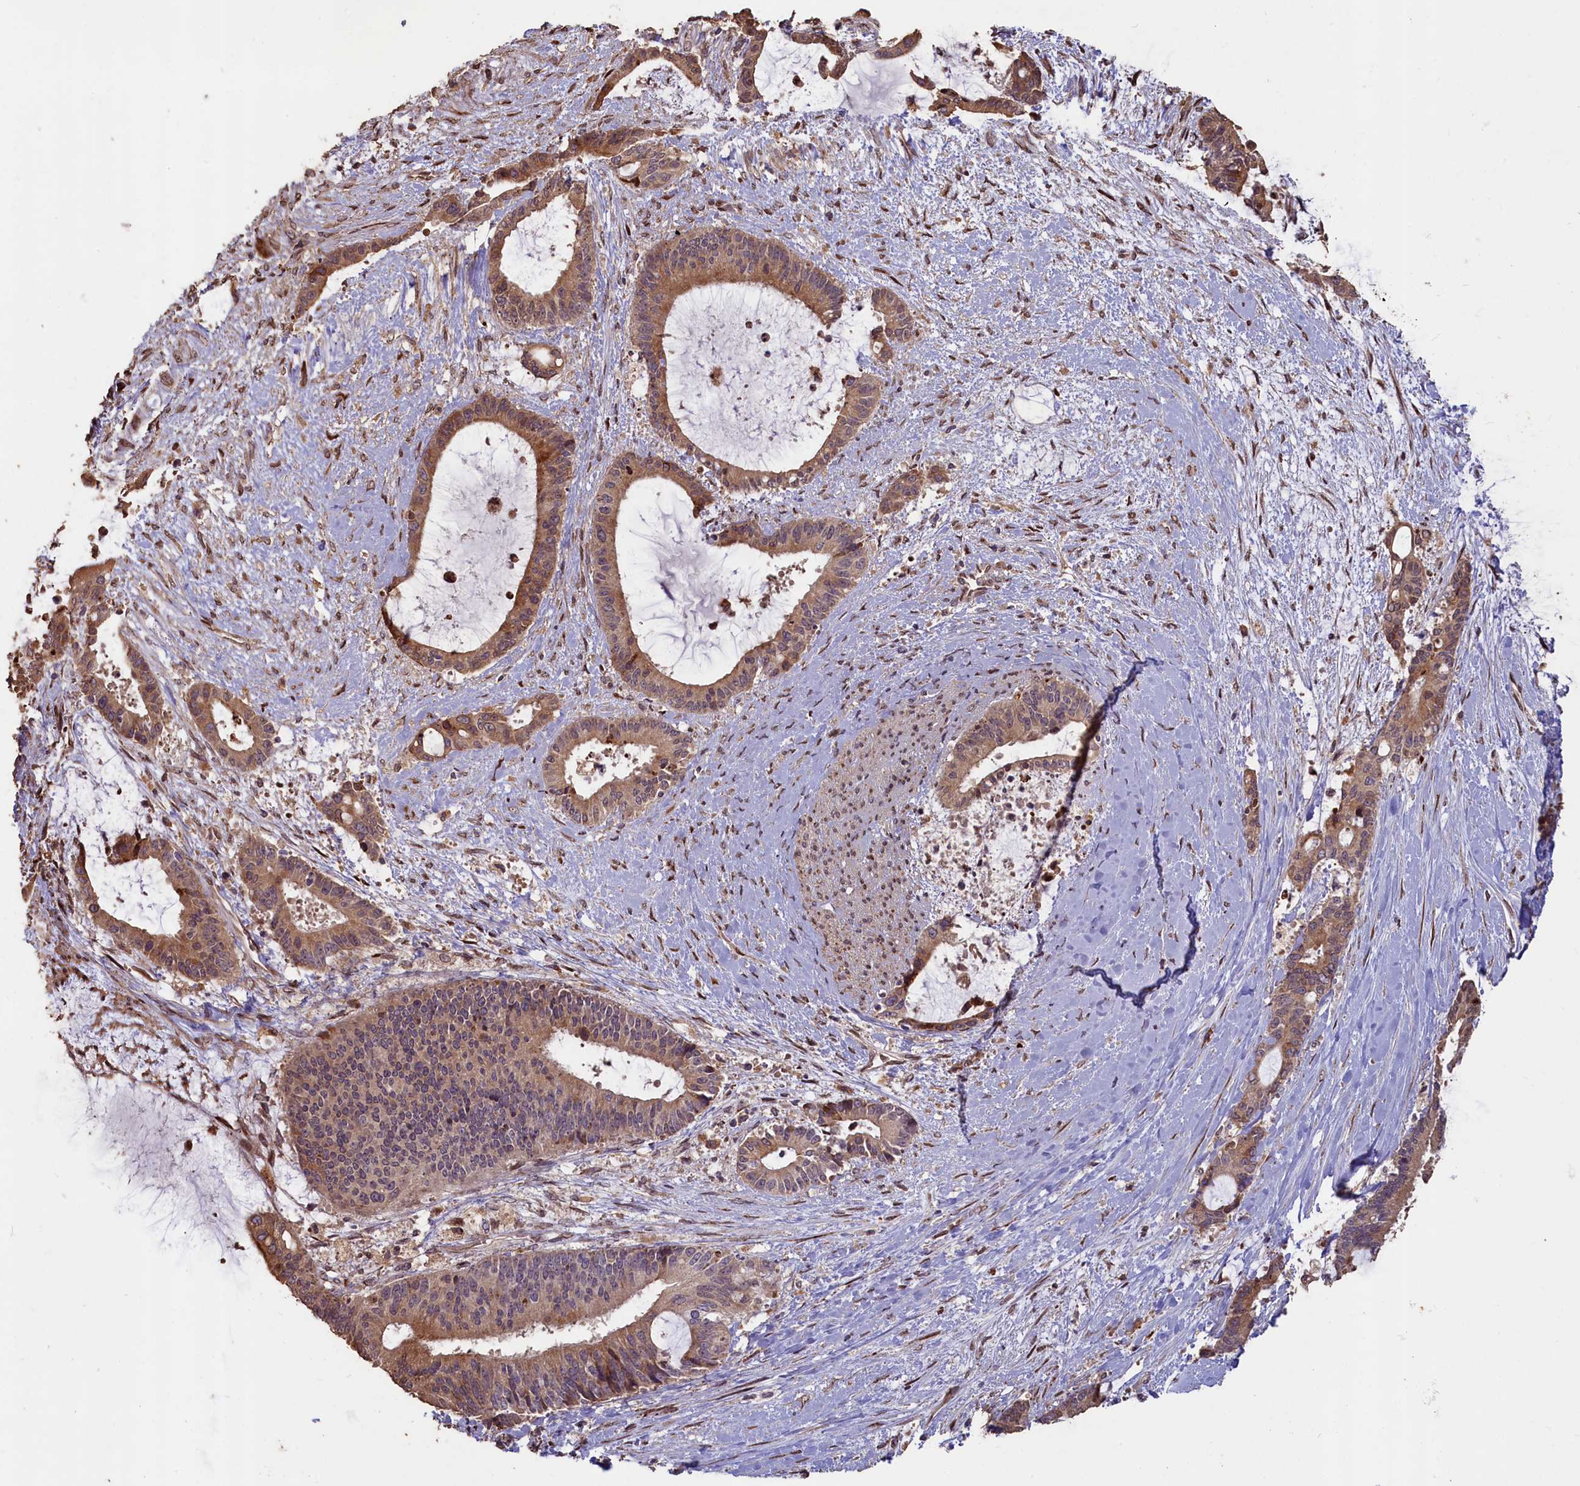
{"staining": {"intensity": "moderate", "quantity": ">75%", "location": "cytoplasmic/membranous"}, "tissue": "liver cancer", "cell_type": "Tumor cells", "image_type": "cancer", "snomed": [{"axis": "morphology", "description": "Normal tissue, NOS"}, {"axis": "morphology", "description": "Cholangiocarcinoma"}, {"axis": "topography", "description": "Liver"}, {"axis": "topography", "description": "Peripheral nerve tissue"}], "caption": "The micrograph shows a brown stain indicating the presence of a protein in the cytoplasmic/membranous of tumor cells in cholangiocarcinoma (liver).", "gene": "SLC38A7", "patient": {"sex": "female", "age": 73}}